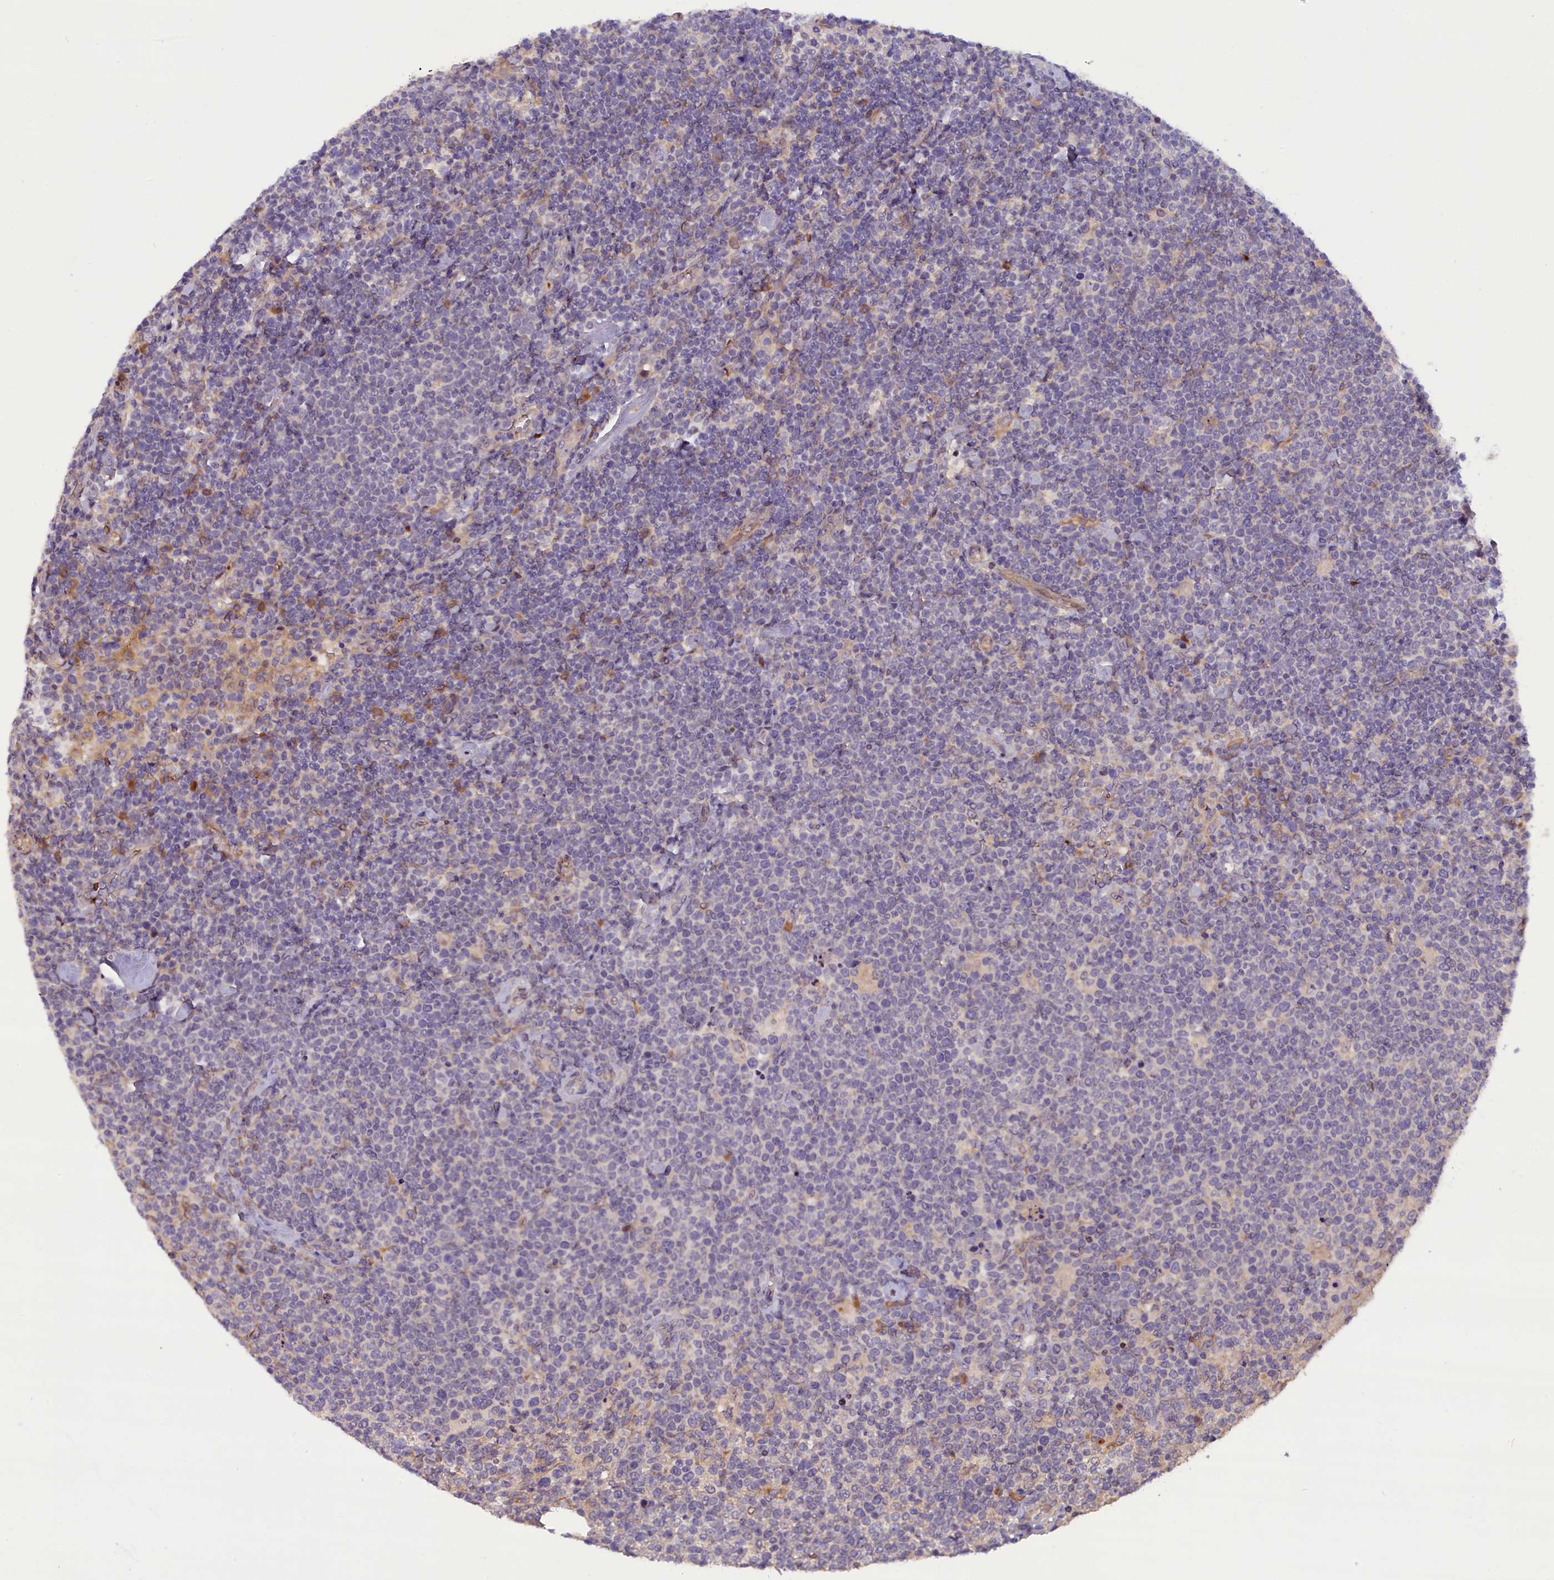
{"staining": {"intensity": "negative", "quantity": "none", "location": "none"}, "tissue": "lymphoma", "cell_type": "Tumor cells", "image_type": "cancer", "snomed": [{"axis": "morphology", "description": "Malignant lymphoma, non-Hodgkin's type, High grade"}, {"axis": "topography", "description": "Lymph node"}], "caption": "This is a micrograph of IHC staining of lymphoma, which shows no staining in tumor cells. Brightfield microscopy of immunohistochemistry (IHC) stained with DAB (brown) and hematoxylin (blue), captured at high magnification.", "gene": "CCDC9B", "patient": {"sex": "male", "age": 61}}